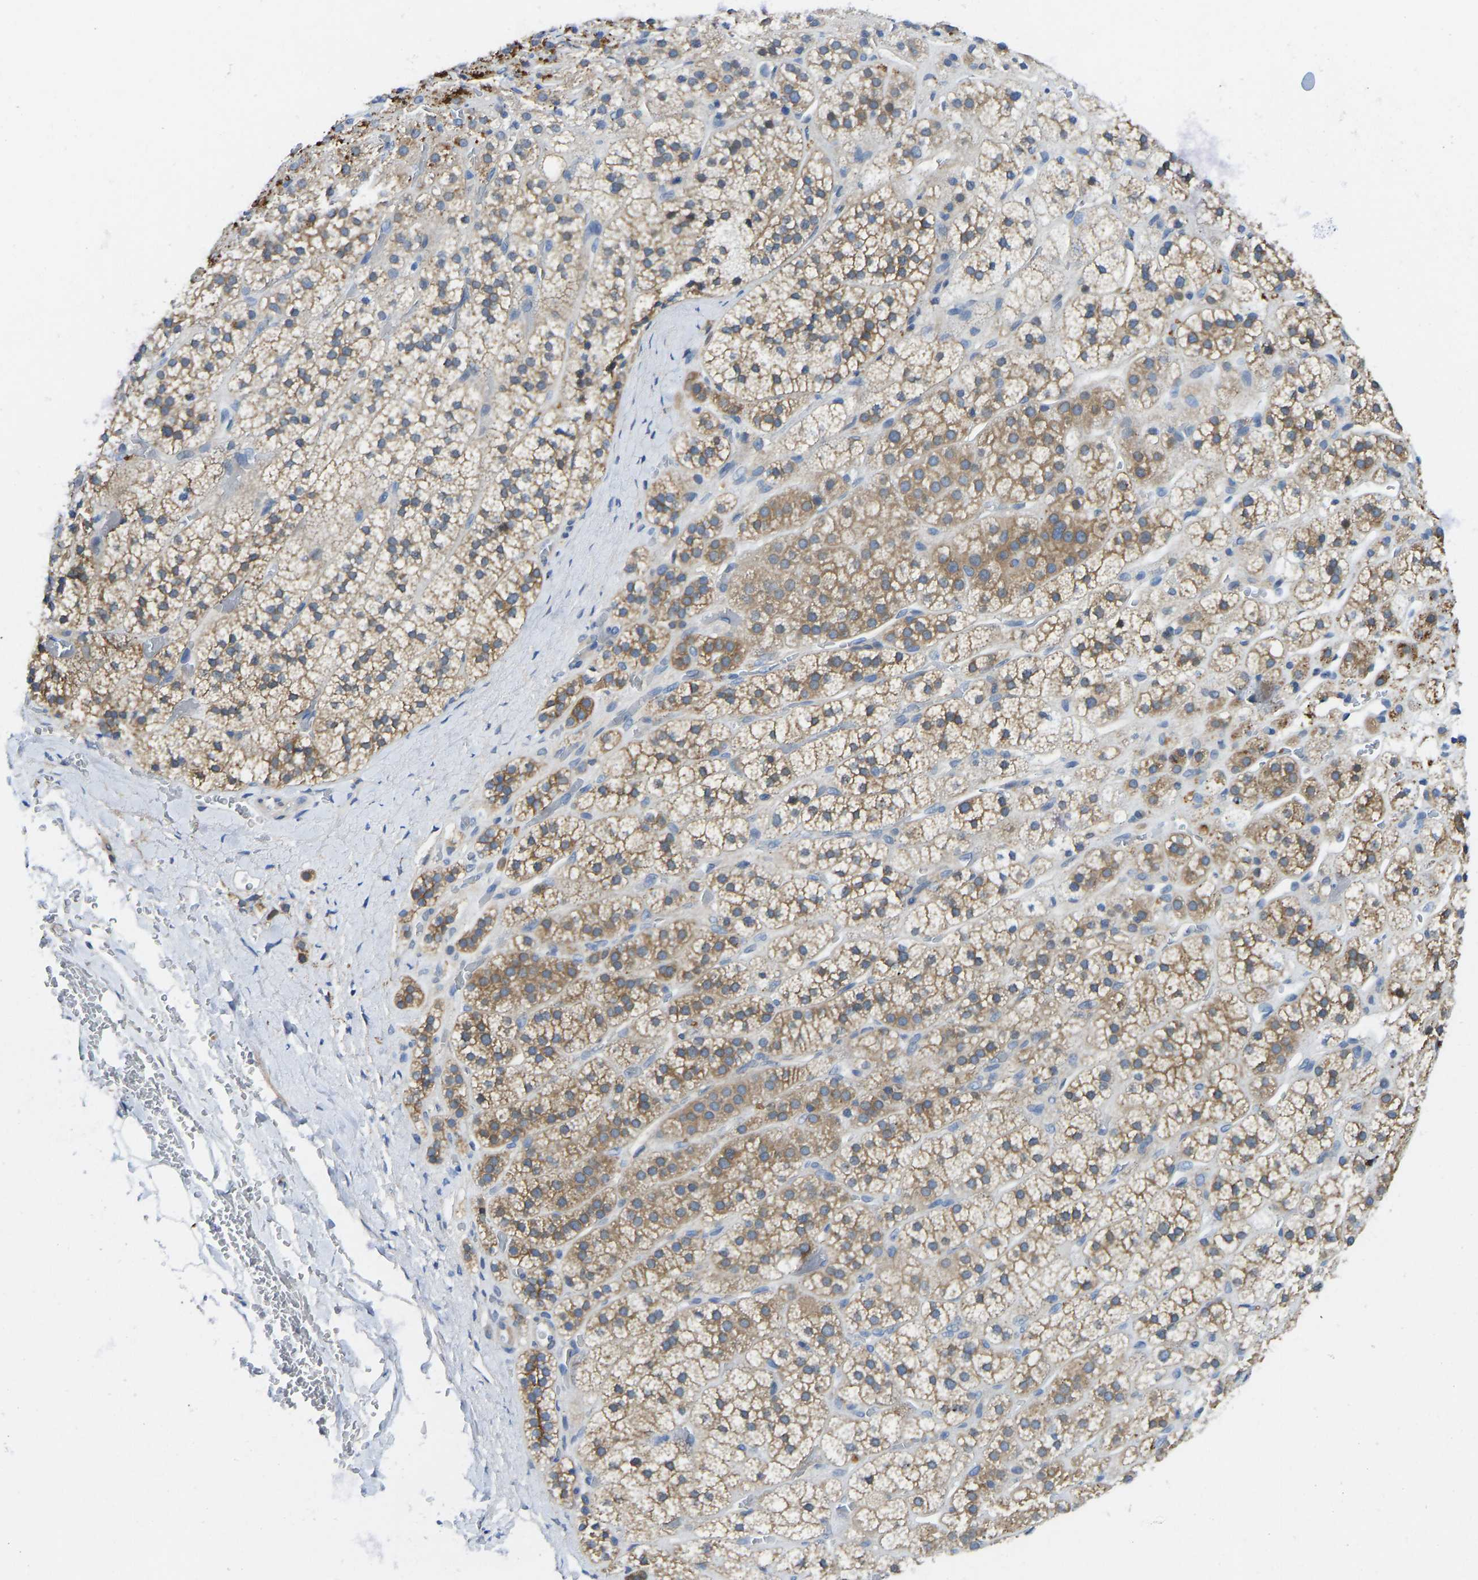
{"staining": {"intensity": "moderate", "quantity": ">75%", "location": "cytoplasmic/membranous"}, "tissue": "adrenal gland", "cell_type": "Glandular cells", "image_type": "normal", "snomed": [{"axis": "morphology", "description": "Normal tissue, NOS"}, {"axis": "topography", "description": "Adrenal gland"}], "caption": "A medium amount of moderate cytoplasmic/membranous positivity is present in about >75% of glandular cells in benign adrenal gland.", "gene": "NDRG3", "patient": {"sex": "male", "age": 56}}